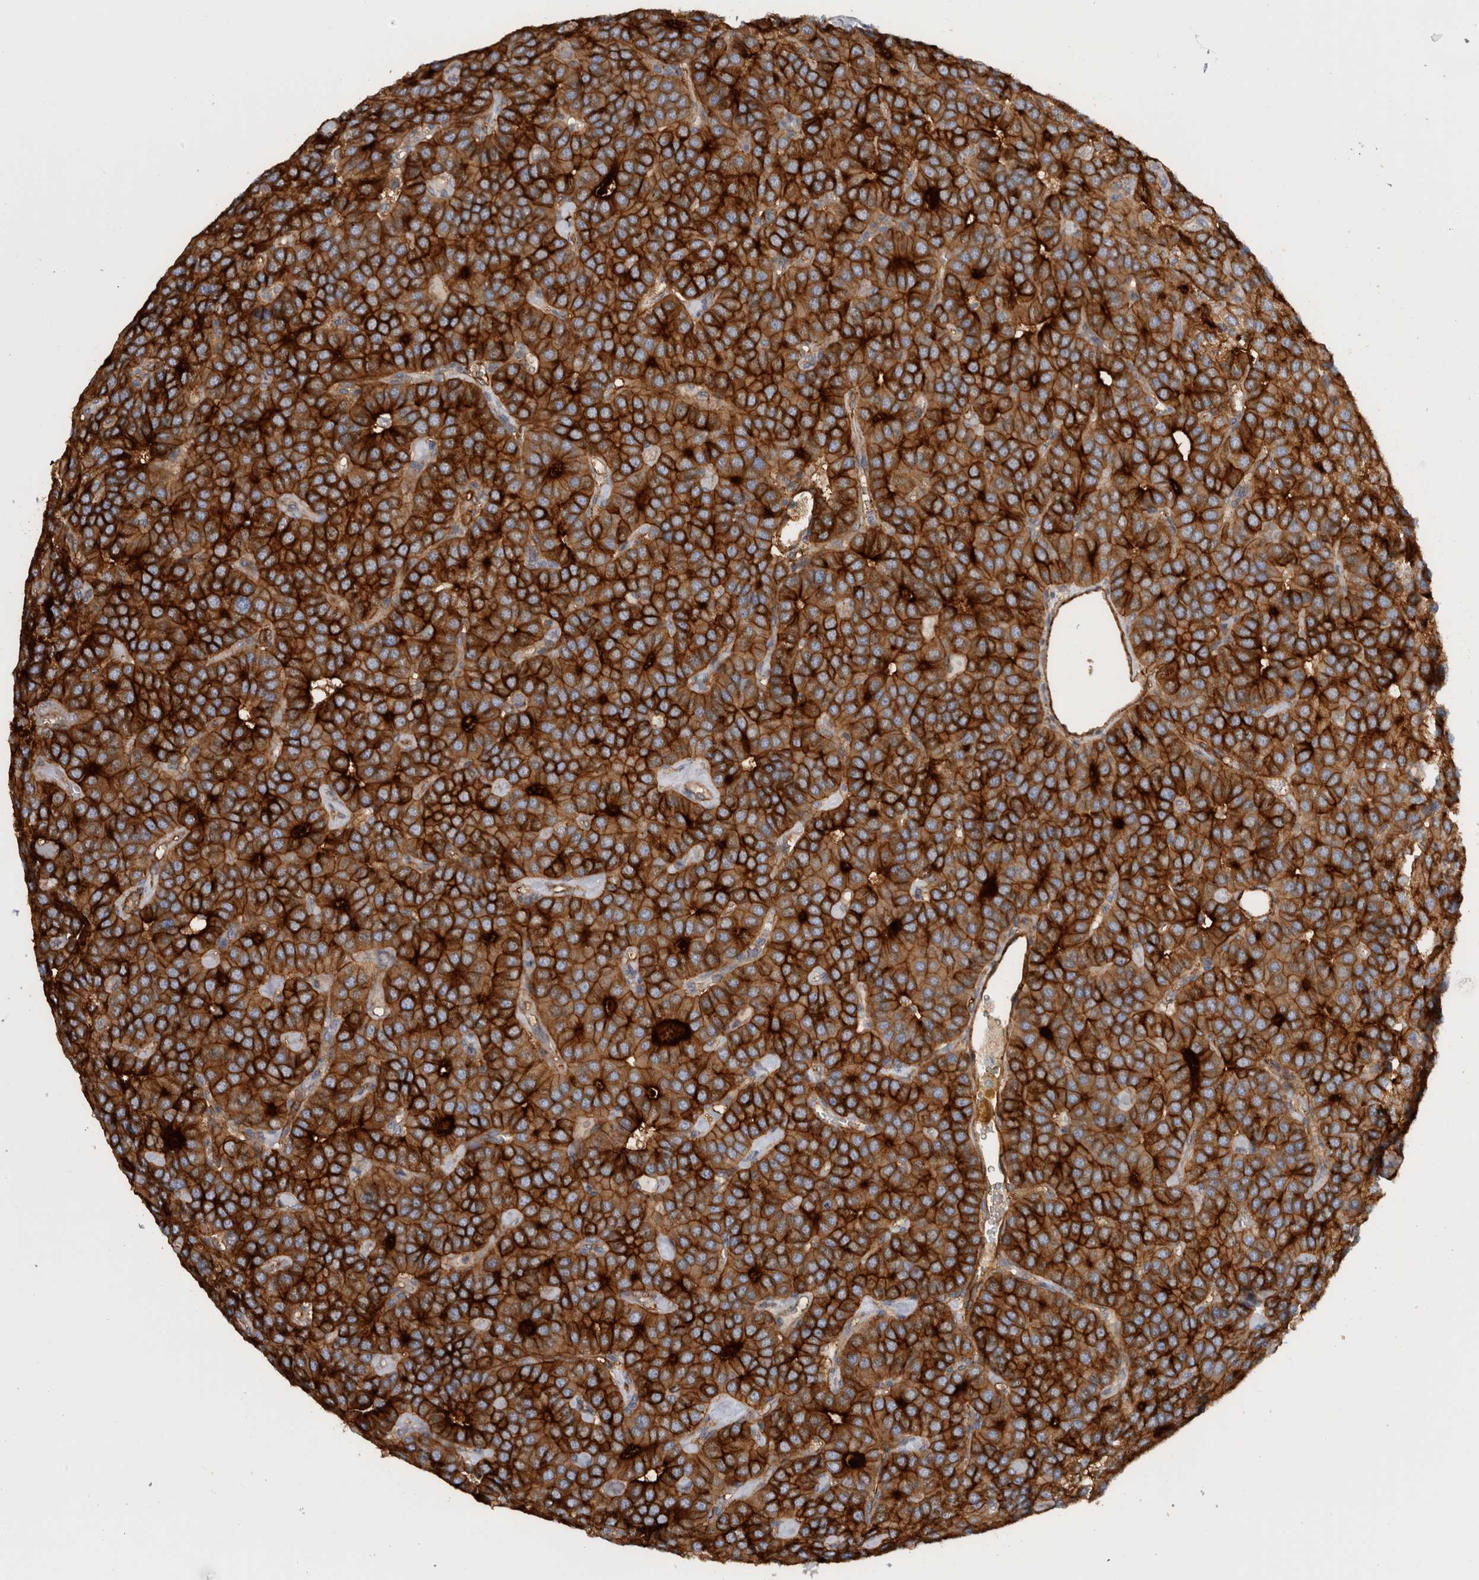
{"staining": {"intensity": "strong", "quantity": ">75%", "location": "cytoplasmic/membranous"}, "tissue": "parathyroid gland", "cell_type": "Glandular cells", "image_type": "normal", "snomed": [{"axis": "morphology", "description": "Normal tissue, NOS"}, {"axis": "morphology", "description": "Adenoma, NOS"}, {"axis": "topography", "description": "Parathyroid gland"}], "caption": "Immunohistochemistry (DAB (3,3'-diaminobenzidine)) staining of normal parathyroid gland exhibits strong cytoplasmic/membranous protein staining in approximately >75% of glandular cells.", "gene": "CD59", "patient": {"sex": "female", "age": 86}}